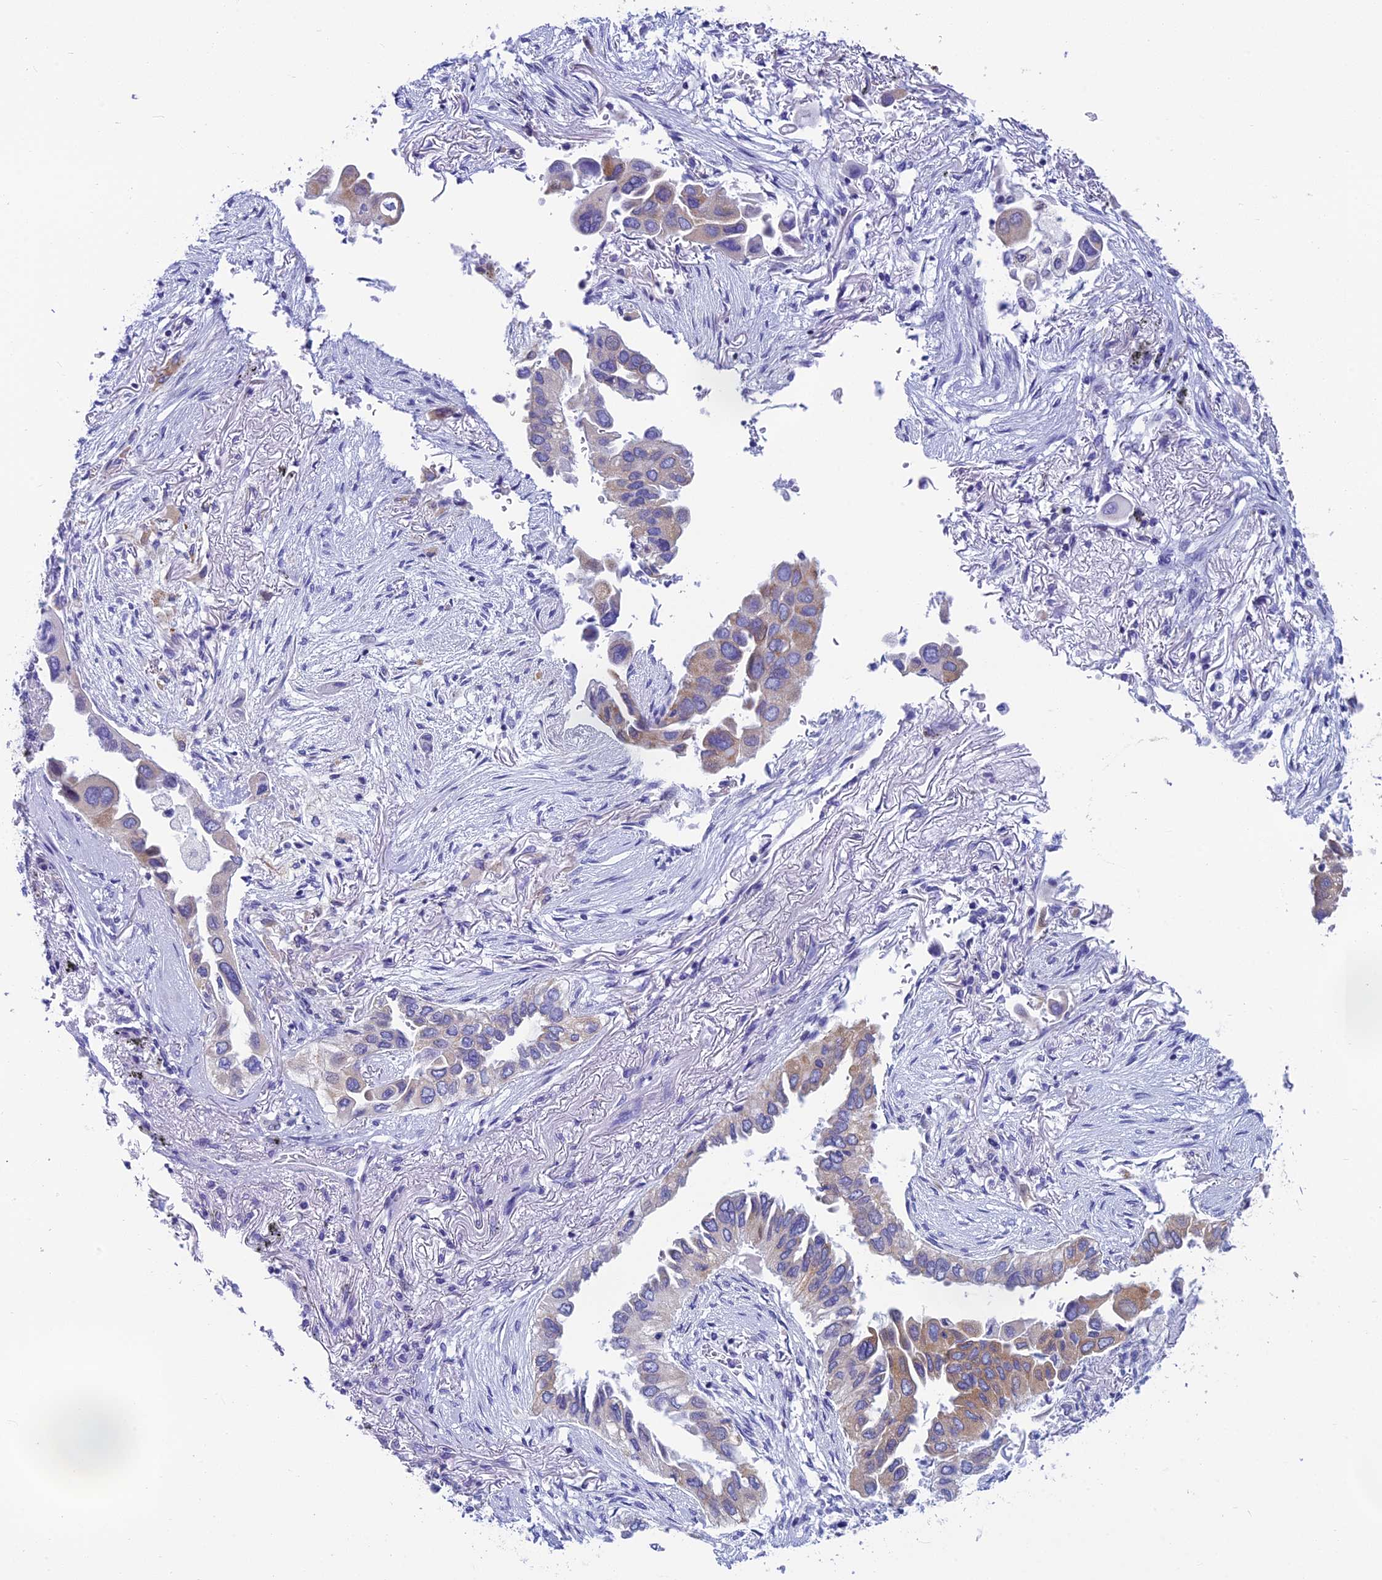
{"staining": {"intensity": "moderate", "quantity": "<25%", "location": "cytoplasmic/membranous"}, "tissue": "lung cancer", "cell_type": "Tumor cells", "image_type": "cancer", "snomed": [{"axis": "morphology", "description": "Adenocarcinoma, NOS"}, {"axis": "topography", "description": "Lung"}], "caption": "Adenocarcinoma (lung) was stained to show a protein in brown. There is low levels of moderate cytoplasmic/membranous staining in about <25% of tumor cells. (IHC, brightfield microscopy, high magnification).", "gene": "REEP4", "patient": {"sex": "female", "age": 76}}